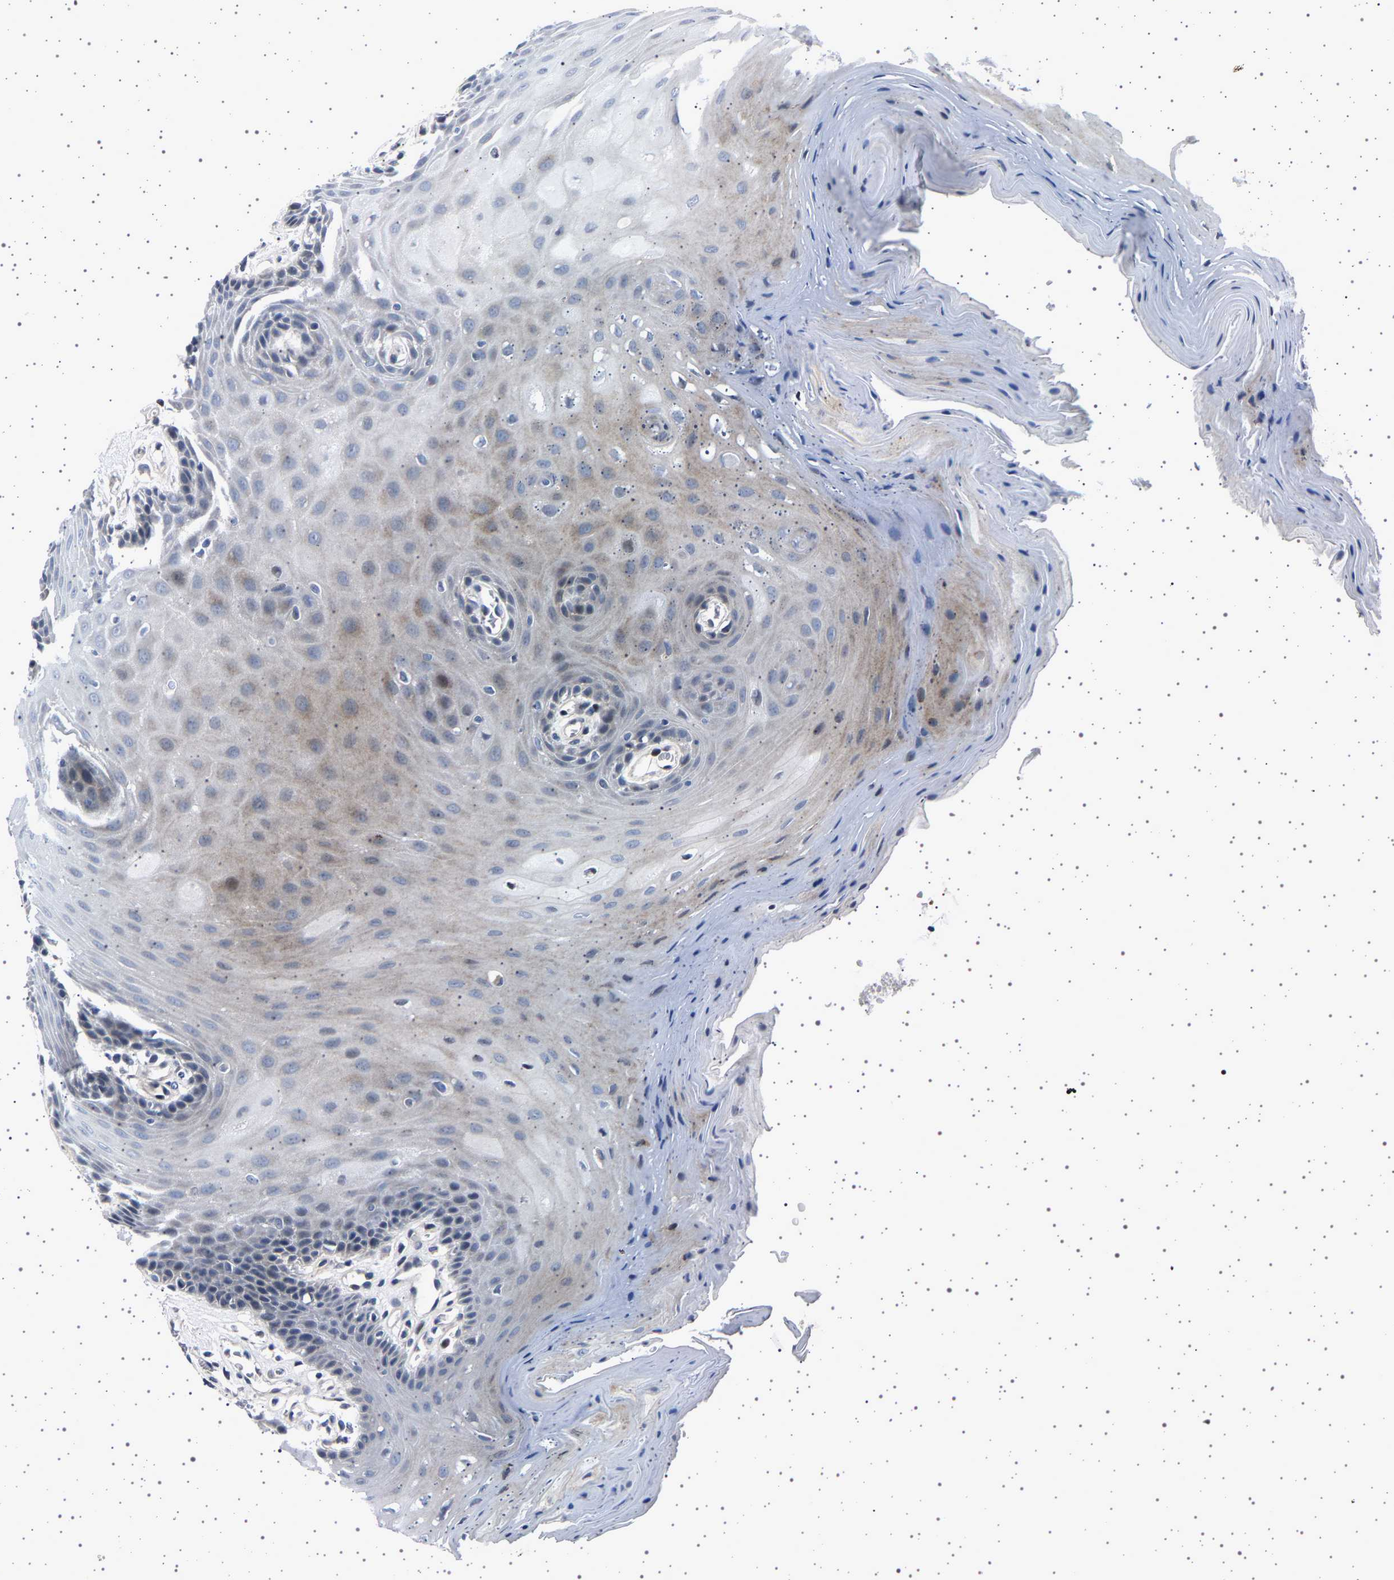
{"staining": {"intensity": "weak", "quantity": "<25%", "location": "cytoplasmic/membranous"}, "tissue": "oral mucosa", "cell_type": "Squamous epithelial cells", "image_type": "normal", "snomed": [{"axis": "morphology", "description": "Normal tissue, NOS"}, {"axis": "morphology", "description": "Squamous cell carcinoma, NOS"}, {"axis": "topography", "description": "Oral tissue"}, {"axis": "topography", "description": "Head-Neck"}], "caption": "IHC photomicrograph of unremarkable oral mucosa: oral mucosa stained with DAB reveals no significant protein expression in squamous epithelial cells.", "gene": "PAK5", "patient": {"sex": "male", "age": 71}}